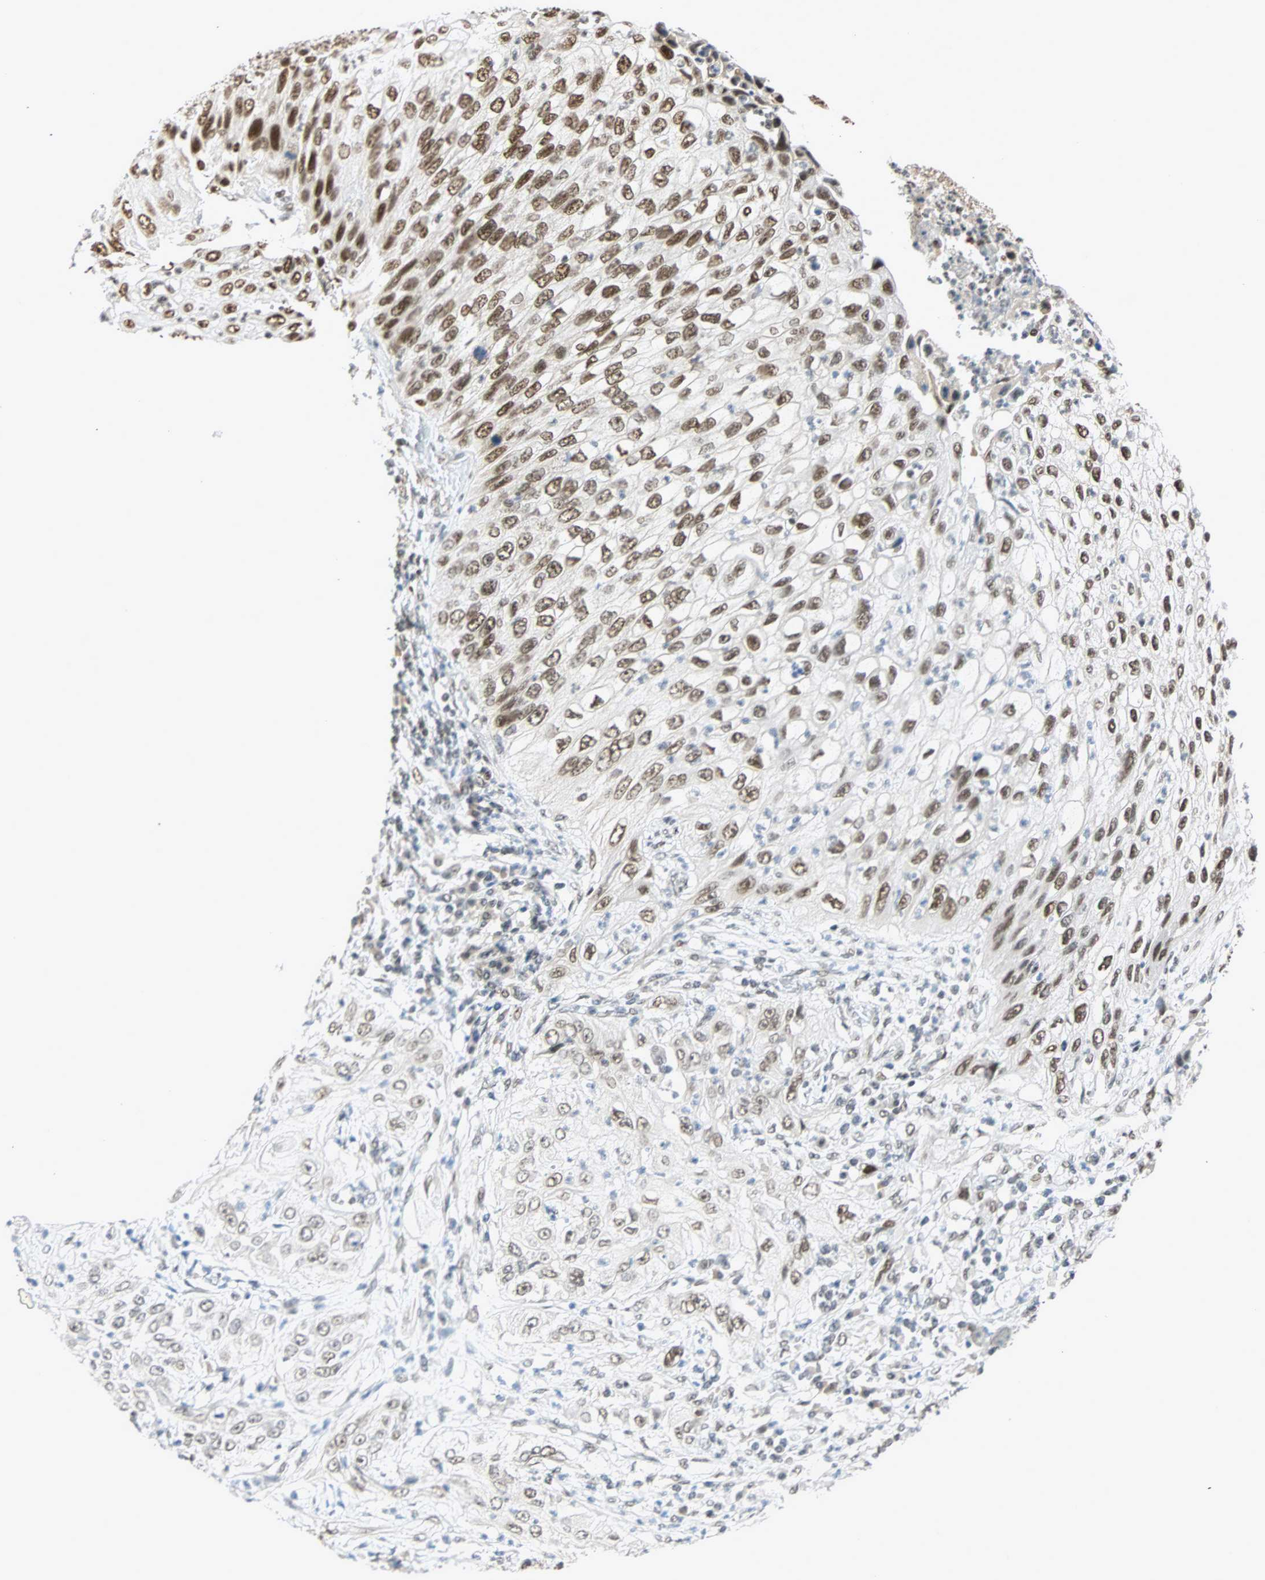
{"staining": {"intensity": "strong", "quantity": ">75%", "location": "nuclear"}, "tissue": "lung cancer", "cell_type": "Tumor cells", "image_type": "cancer", "snomed": [{"axis": "morphology", "description": "Inflammation, NOS"}, {"axis": "morphology", "description": "Squamous cell carcinoma, NOS"}, {"axis": "topography", "description": "Lymph node"}, {"axis": "topography", "description": "Soft tissue"}, {"axis": "topography", "description": "Lung"}], "caption": "The micrograph reveals immunohistochemical staining of lung cancer (squamous cell carcinoma). There is strong nuclear expression is appreciated in approximately >75% of tumor cells.", "gene": "CDK12", "patient": {"sex": "male", "age": 66}}